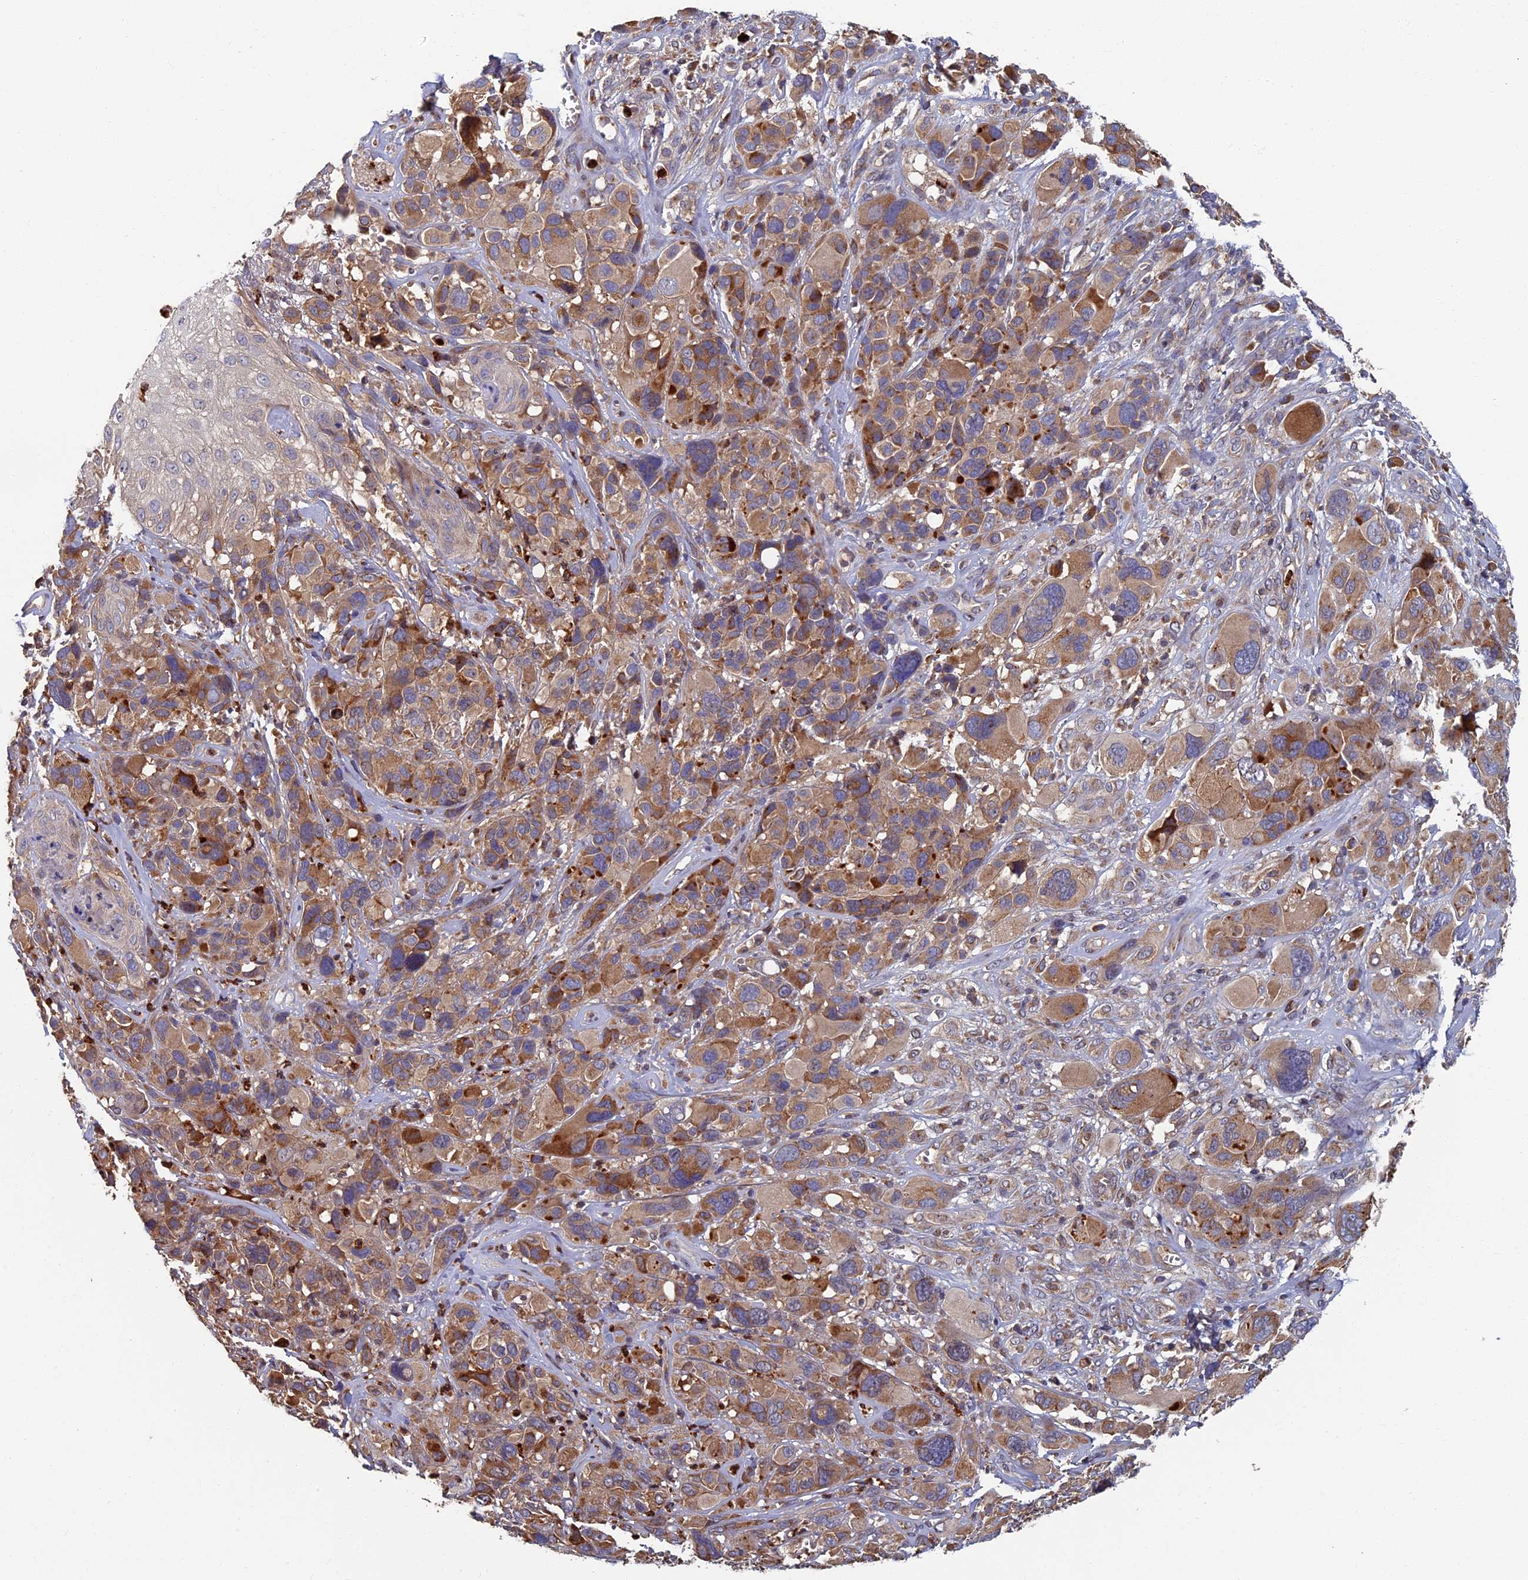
{"staining": {"intensity": "moderate", "quantity": ">75%", "location": "cytoplasmic/membranous"}, "tissue": "melanoma", "cell_type": "Tumor cells", "image_type": "cancer", "snomed": [{"axis": "morphology", "description": "Malignant melanoma, NOS"}, {"axis": "topography", "description": "Skin of trunk"}], "caption": "Malignant melanoma stained with a protein marker displays moderate staining in tumor cells.", "gene": "TNK2", "patient": {"sex": "male", "age": 71}}